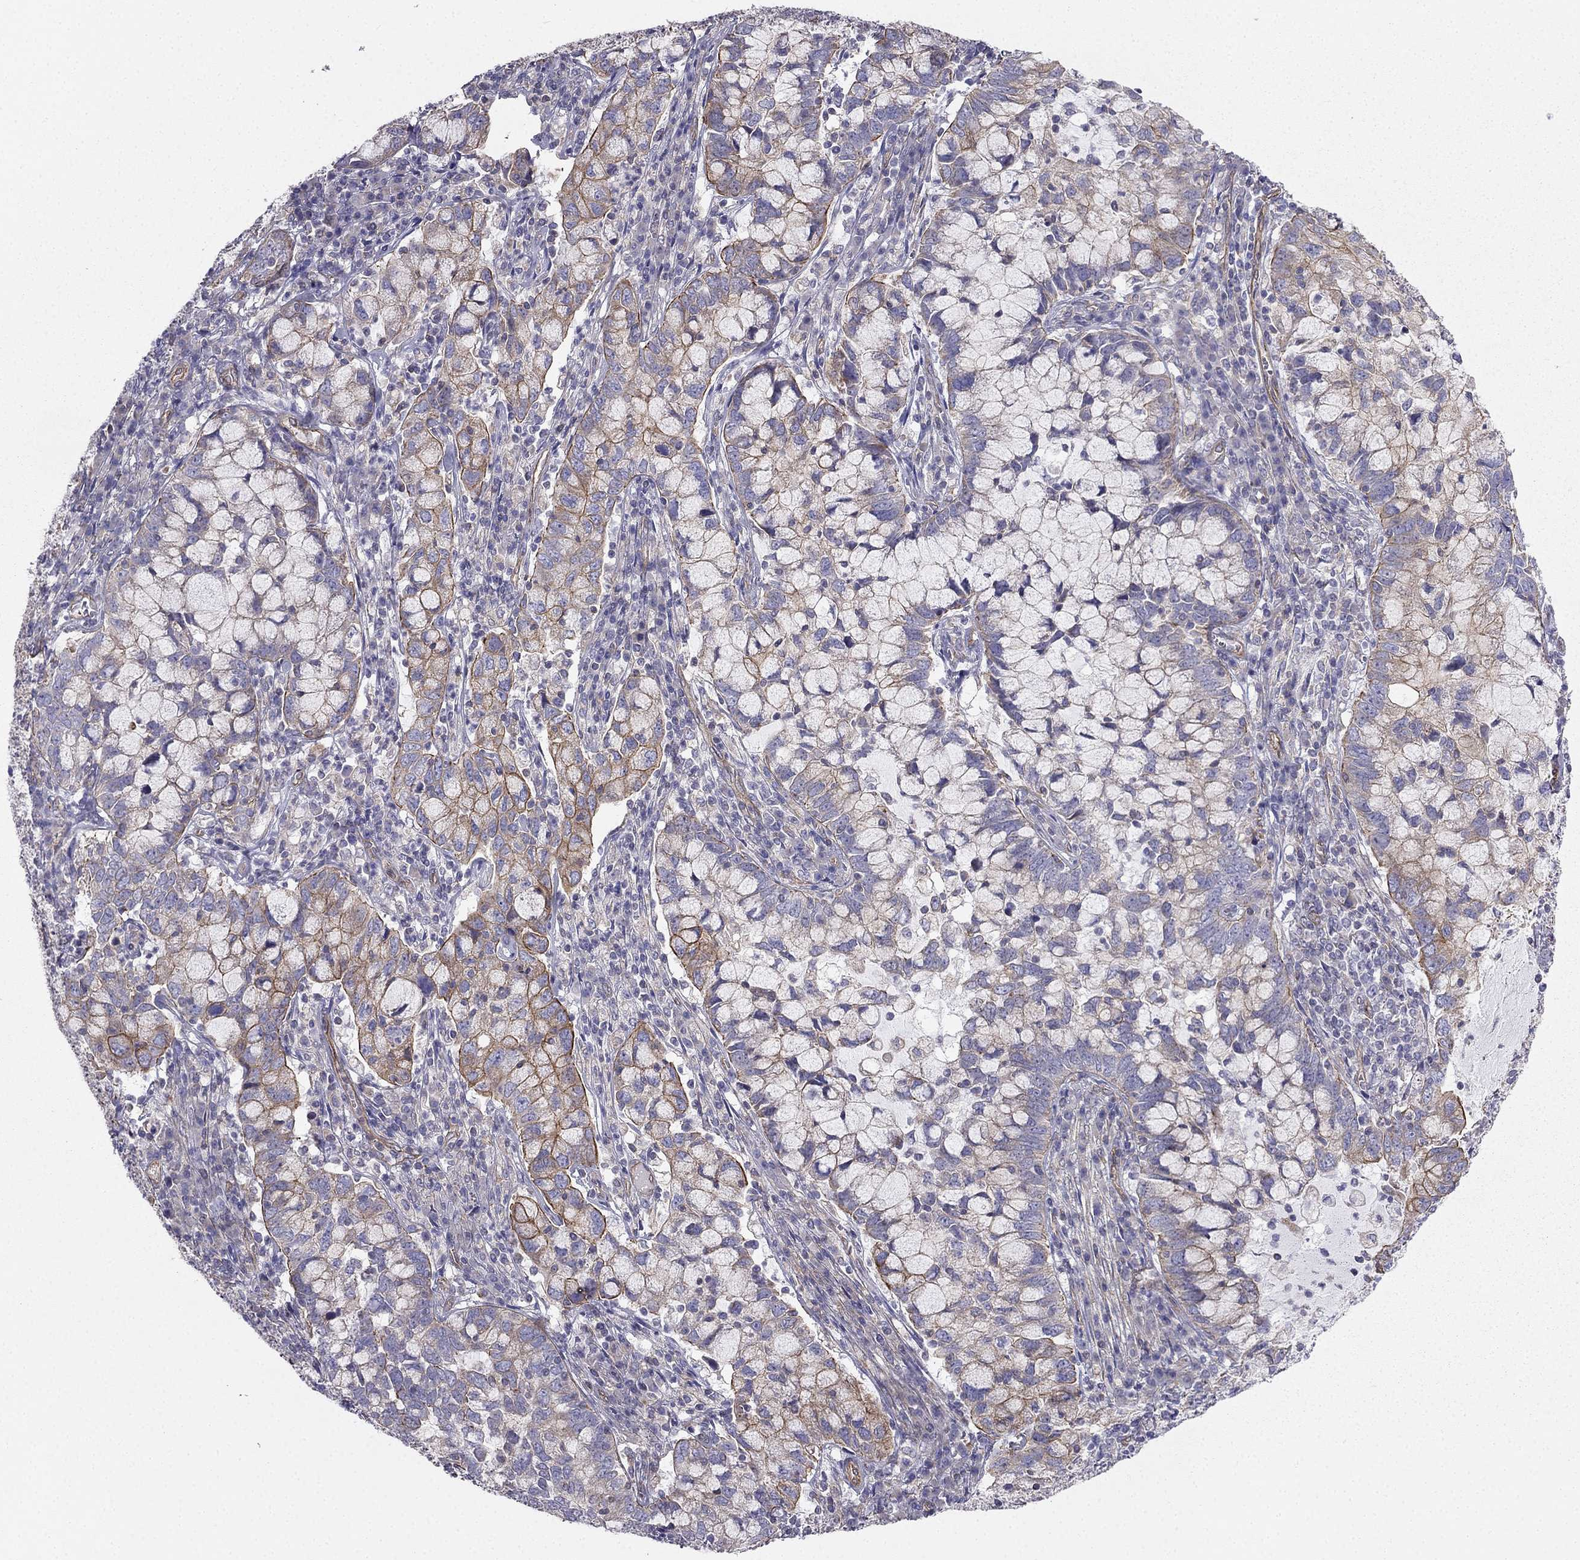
{"staining": {"intensity": "moderate", "quantity": "25%-75%", "location": "cytoplasmic/membranous"}, "tissue": "cervical cancer", "cell_type": "Tumor cells", "image_type": "cancer", "snomed": [{"axis": "morphology", "description": "Adenocarcinoma, NOS"}, {"axis": "topography", "description": "Cervix"}], "caption": "The photomicrograph demonstrates a brown stain indicating the presence of a protein in the cytoplasmic/membranous of tumor cells in adenocarcinoma (cervical).", "gene": "ENOX1", "patient": {"sex": "female", "age": 40}}